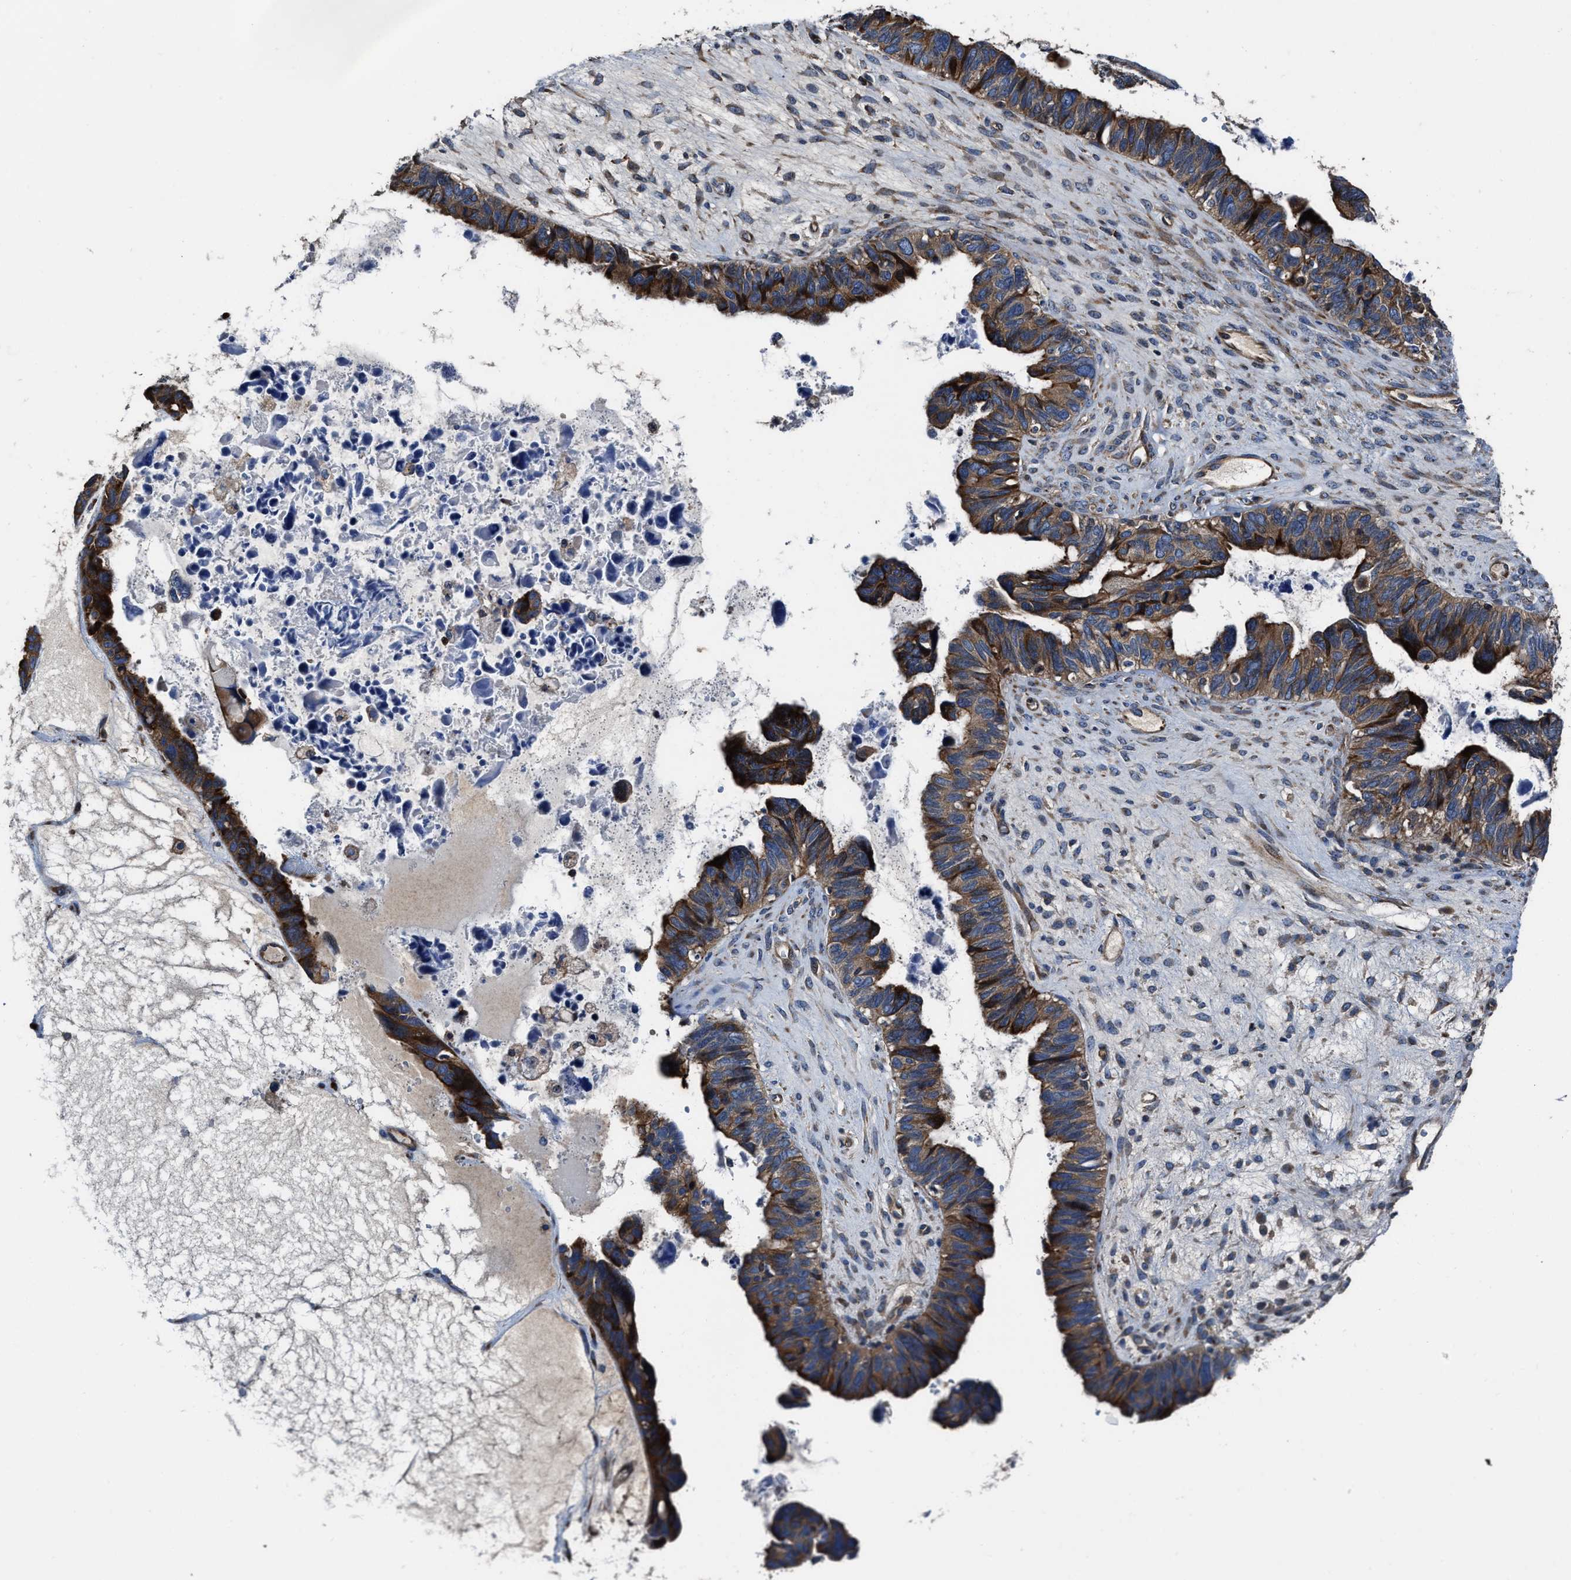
{"staining": {"intensity": "moderate", "quantity": ">75%", "location": "cytoplasmic/membranous"}, "tissue": "ovarian cancer", "cell_type": "Tumor cells", "image_type": "cancer", "snomed": [{"axis": "morphology", "description": "Cystadenocarcinoma, serous, NOS"}, {"axis": "topography", "description": "Ovary"}], "caption": "Immunohistochemistry (IHC) (DAB) staining of human ovarian serous cystadenocarcinoma displays moderate cytoplasmic/membranous protein positivity in about >75% of tumor cells.", "gene": "PTAR1", "patient": {"sex": "female", "age": 79}}